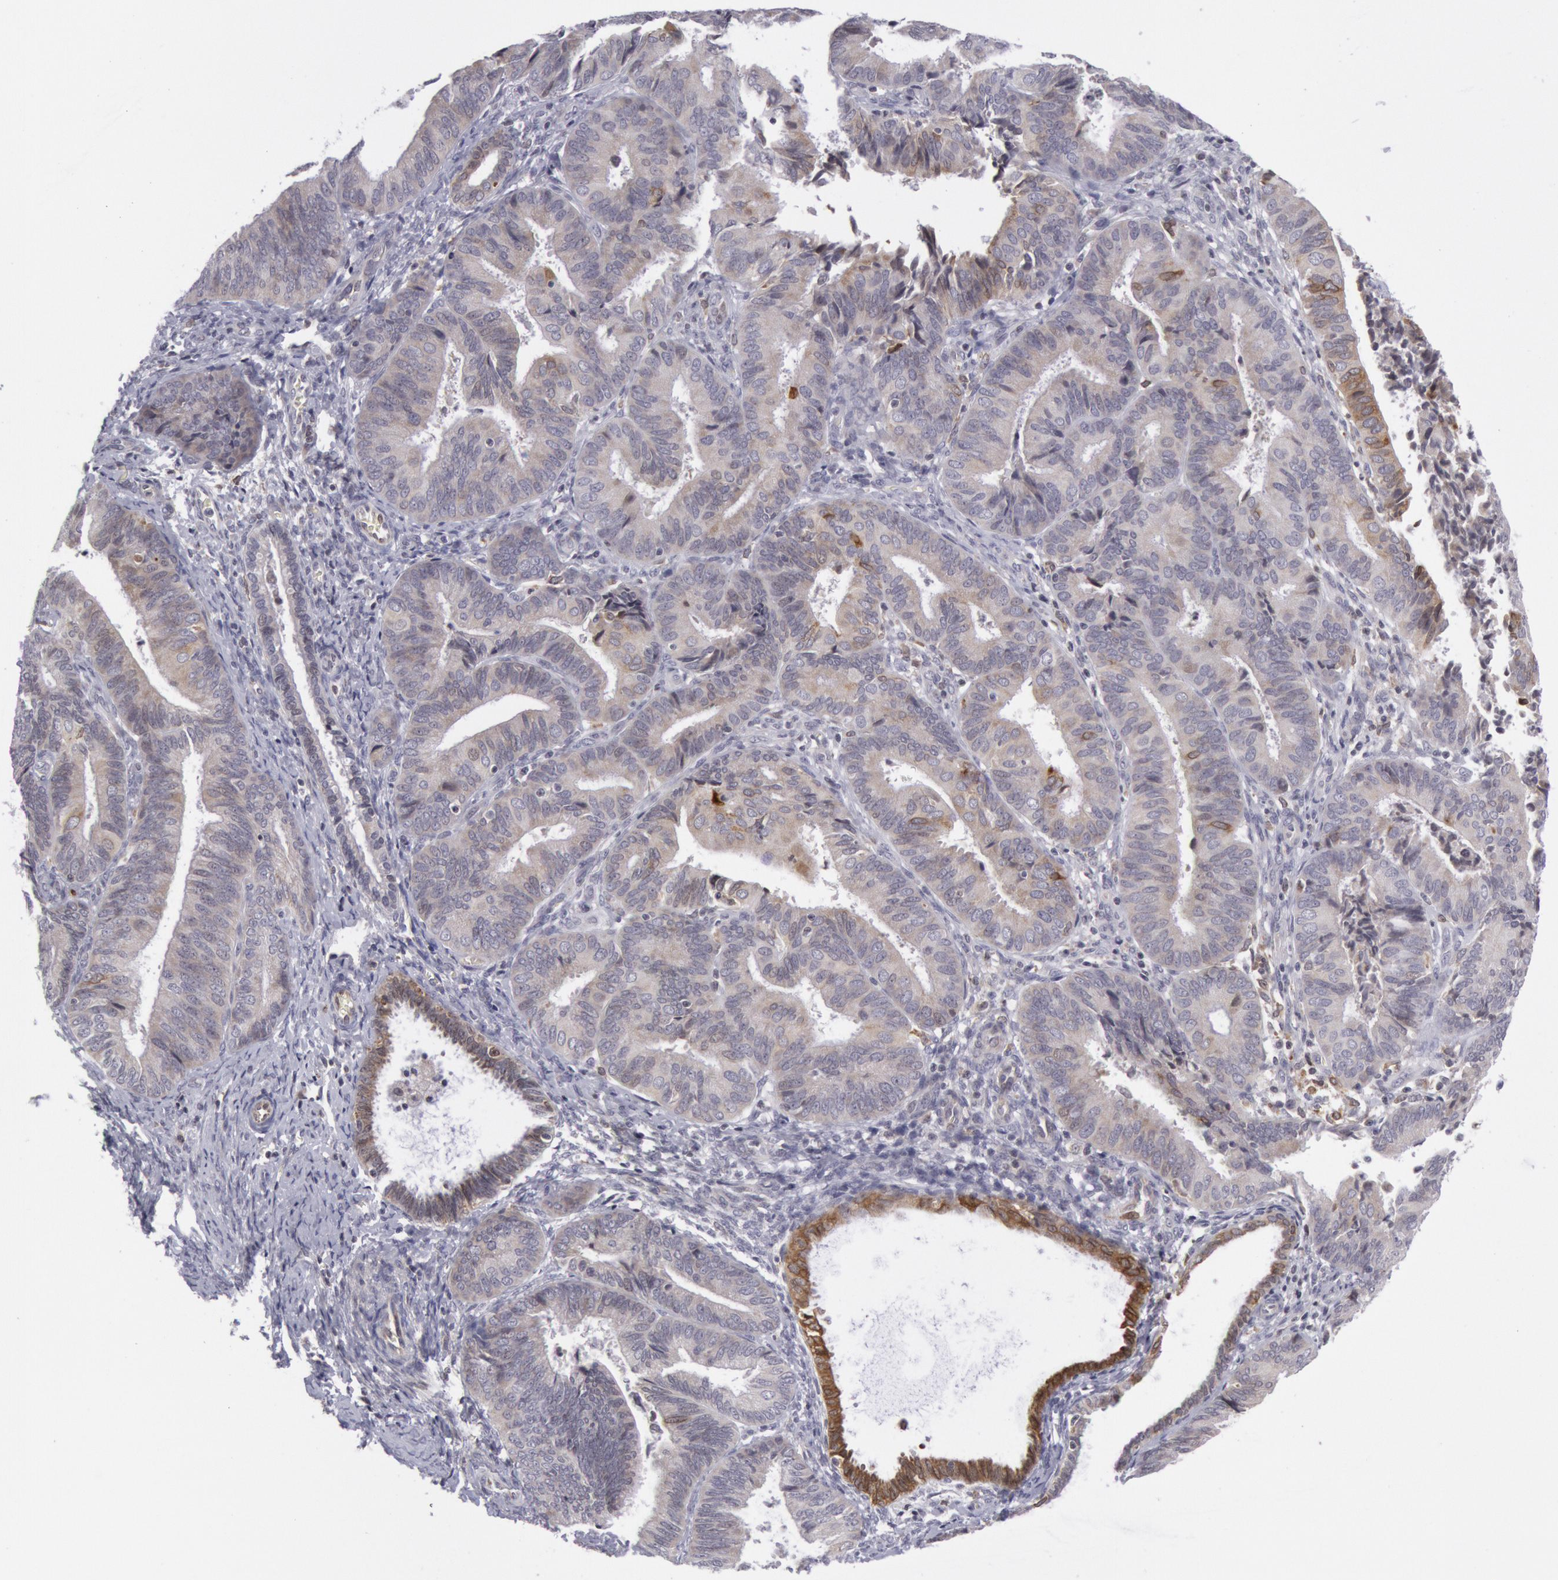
{"staining": {"intensity": "moderate", "quantity": "25%-75%", "location": "cytoplasmic/membranous"}, "tissue": "endometrial cancer", "cell_type": "Tumor cells", "image_type": "cancer", "snomed": [{"axis": "morphology", "description": "Adenocarcinoma, NOS"}, {"axis": "topography", "description": "Endometrium"}], "caption": "A brown stain shows moderate cytoplasmic/membranous staining of a protein in human endometrial cancer tumor cells. (brown staining indicates protein expression, while blue staining denotes nuclei).", "gene": "PTGS2", "patient": {"sex": "female", "age": 63}}